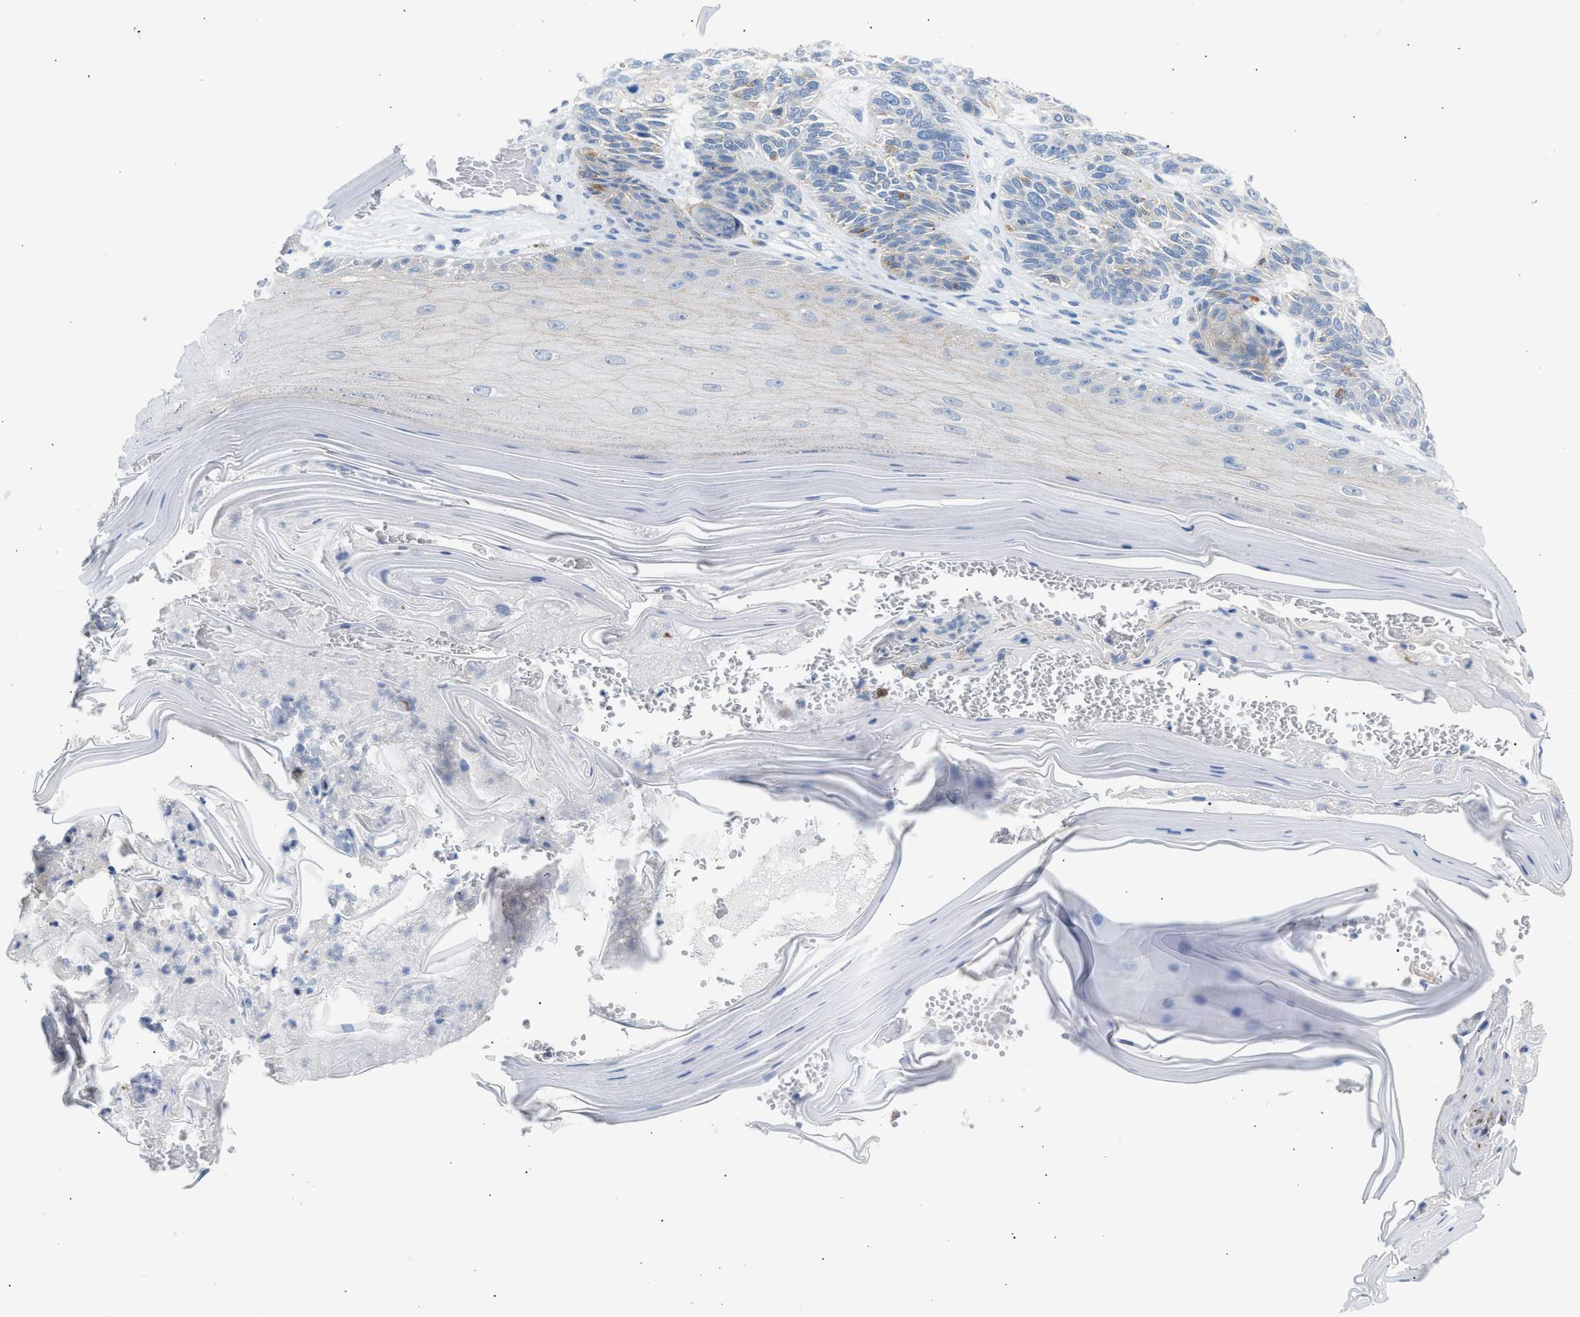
{"staining": {"intensity": "moderate", "quantity": "<25%", "location": "cytoplasmic/membranous"}, "tissue": "skin cancer", "cell_type": "Tumor cells", "image_type": "cancer", "snomed": [{"axis": "morphology", "description": "Basal cell carcinoma"}, {"axis": "topography", "description": "Skin"}], "caption": "IHC image of neoplastic tissue: skin basal cell carcinoma stained using immunohistochemistry shows low levels of moderate protein expression localized specifically in the cytoplasmic/membranous of tumor cells, appearing as a cytoplasmic/membranous brown color.", "gene": "ERBB2", "patient": {"sex": "male", "age": 55}}